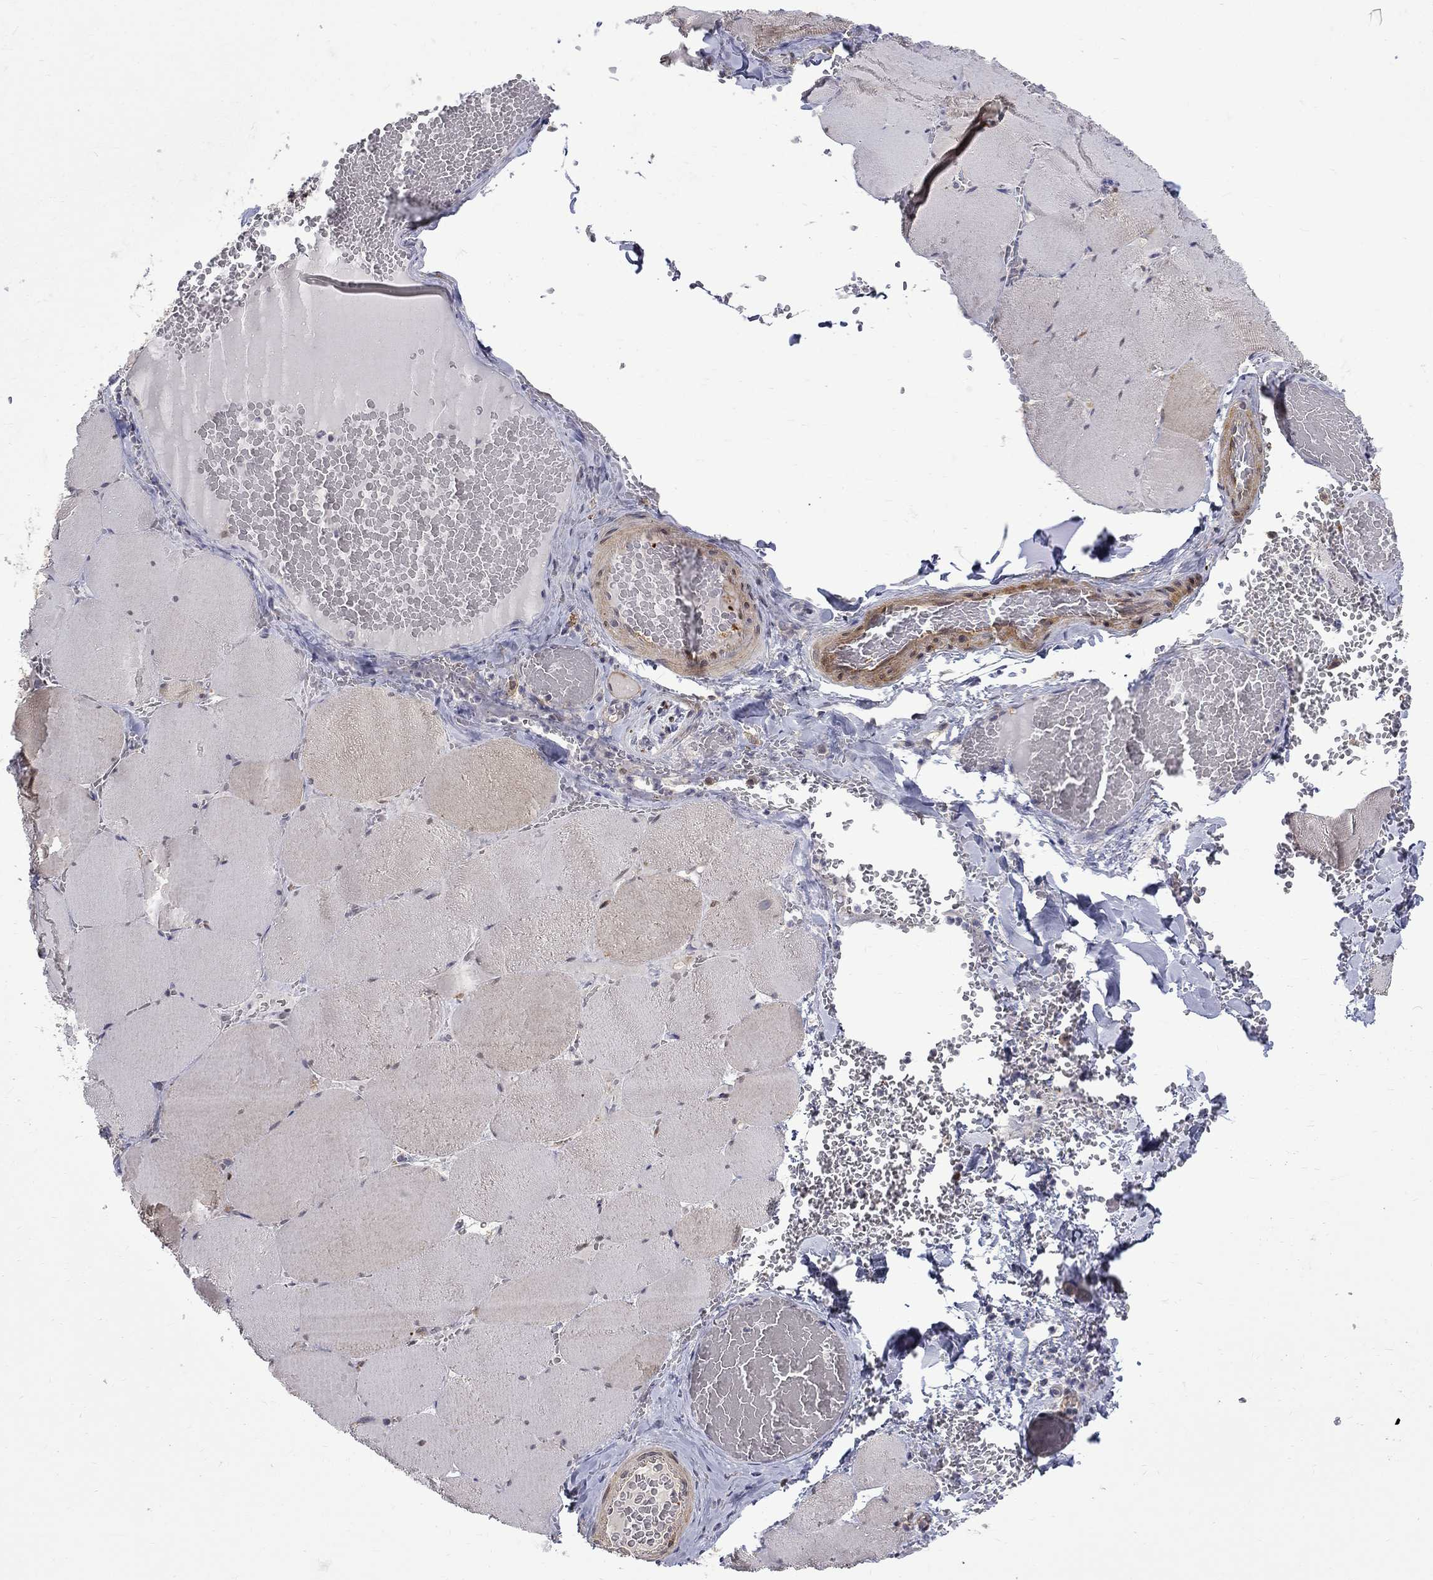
{"staining": {"intensity": "moderate", "quantity": "<25%", "location": "cytoplasmic/membranous"}, "tissue": "skeletal muscle", "cell_type": "Myocytes", "image_type": "normal", "snomed": [{"axis": "morphology", "description": "Normal tissue, NOS"}, {"axis": "morphology", "description": "Malignant melanoma, Metastatic site"}, {"axis": "topography", "description": "Skeletal muscle"}], "caption": "Protein staining of benign skeletal muscle reveals moderate cytoplasmic/membranous expression in approximately <25% of myocytes.", "gene": "PCBP2", "patient": {"sex": "male", "age": 50}}